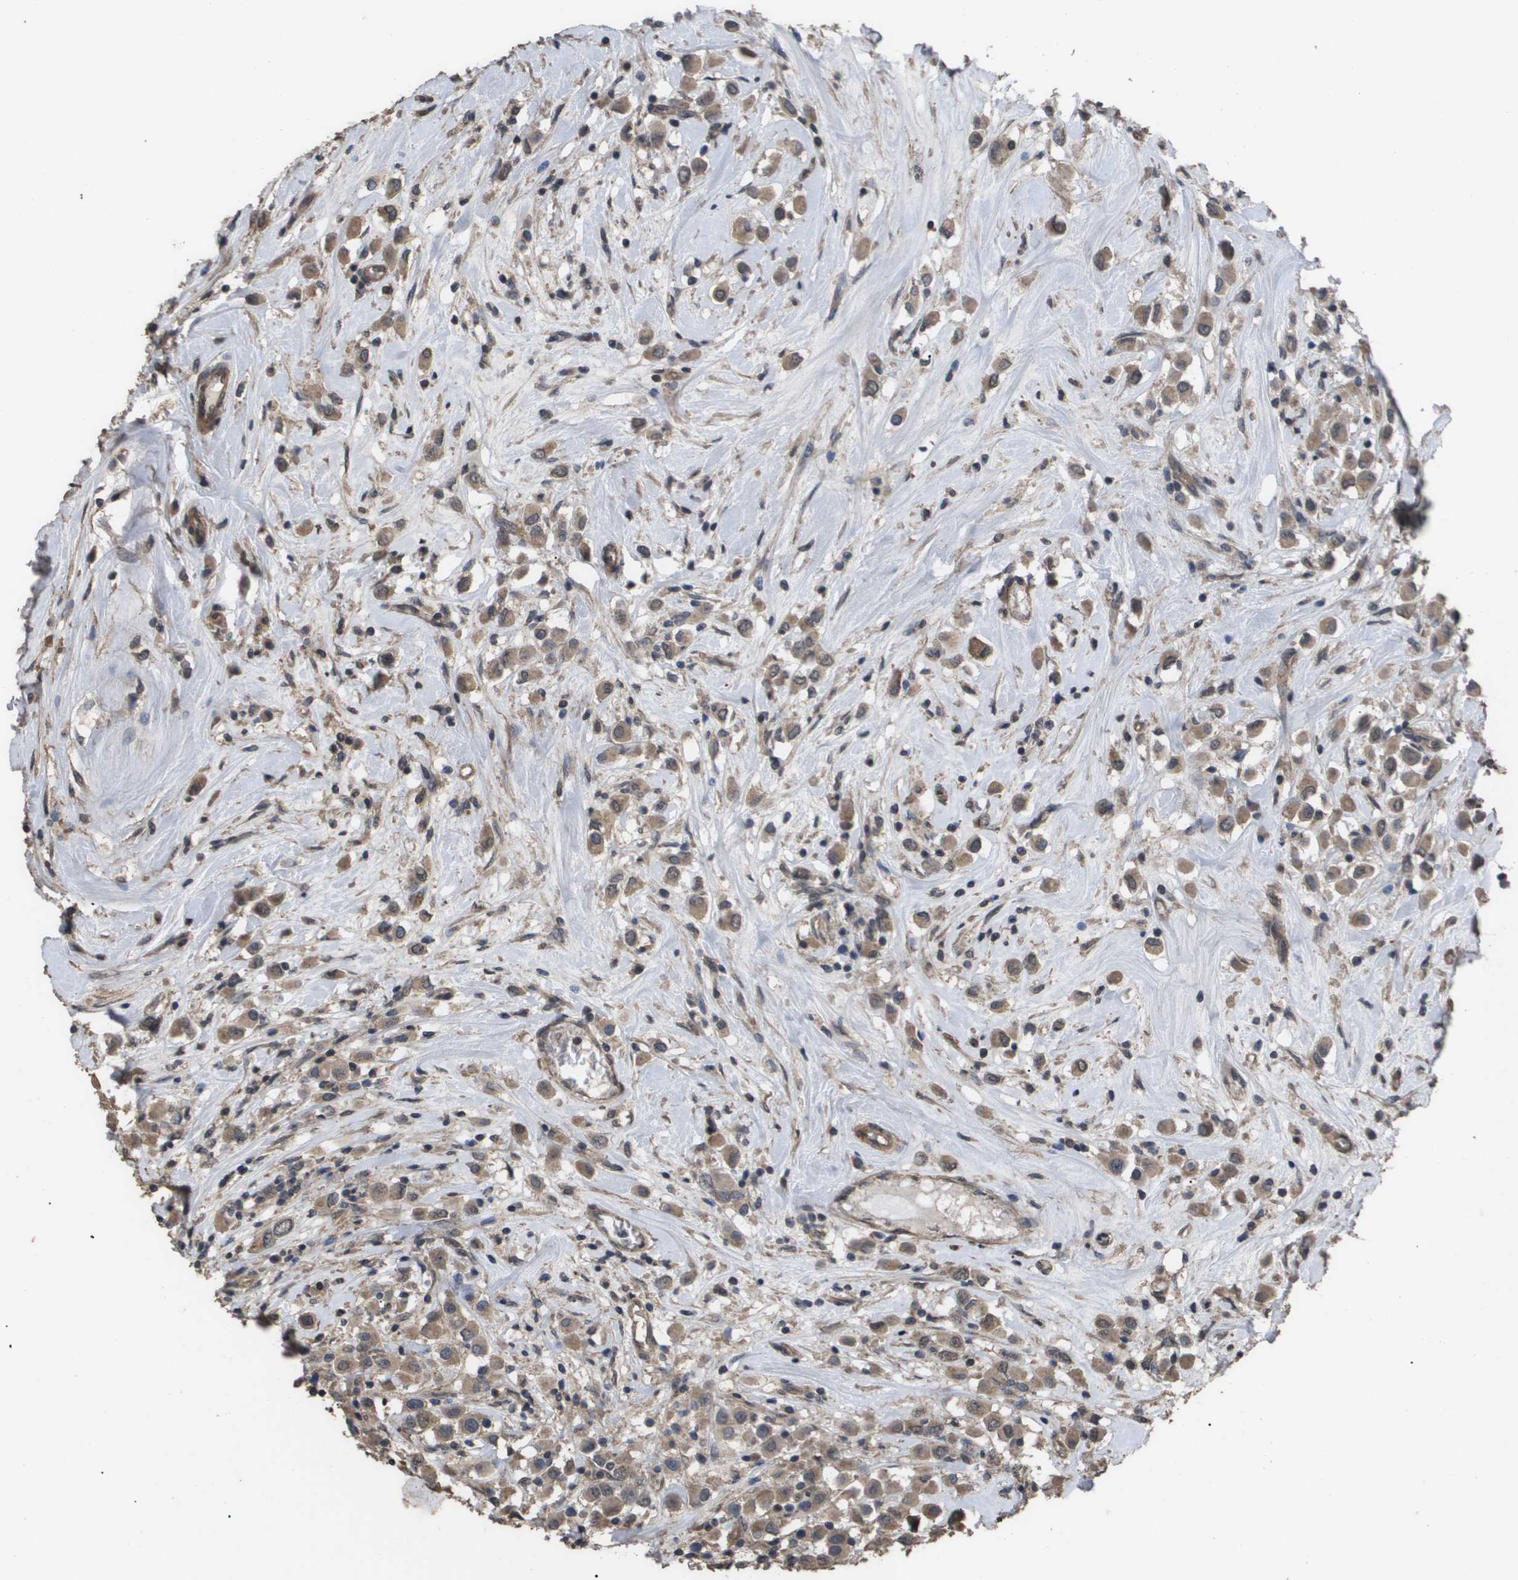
{"staining": {"intensity": "moderate", "quantity": ">75%", "location": "cytoplasmic/membranous"}, "tissue": "breast cancer", "cell_type": "Tumor cells", "image_type": "cancer", "snomed": [{"axis": "morphology", "description": "Duct carcinoma"}, {"axis": "topography", "description": "Breast"}], "caption": "IHC (DAB (3,3'-diaminobenzidine)) staining of human infiltrating ductal carcinoma (breast) shows moderate cytoplasmic/membranous protein expression in about >75% of tumor cells. IHC stains the protein of interest in brown and the nuclei are stained blue.", "gene": "CUL5", "patient": {"sex": "female", "age": 61}}